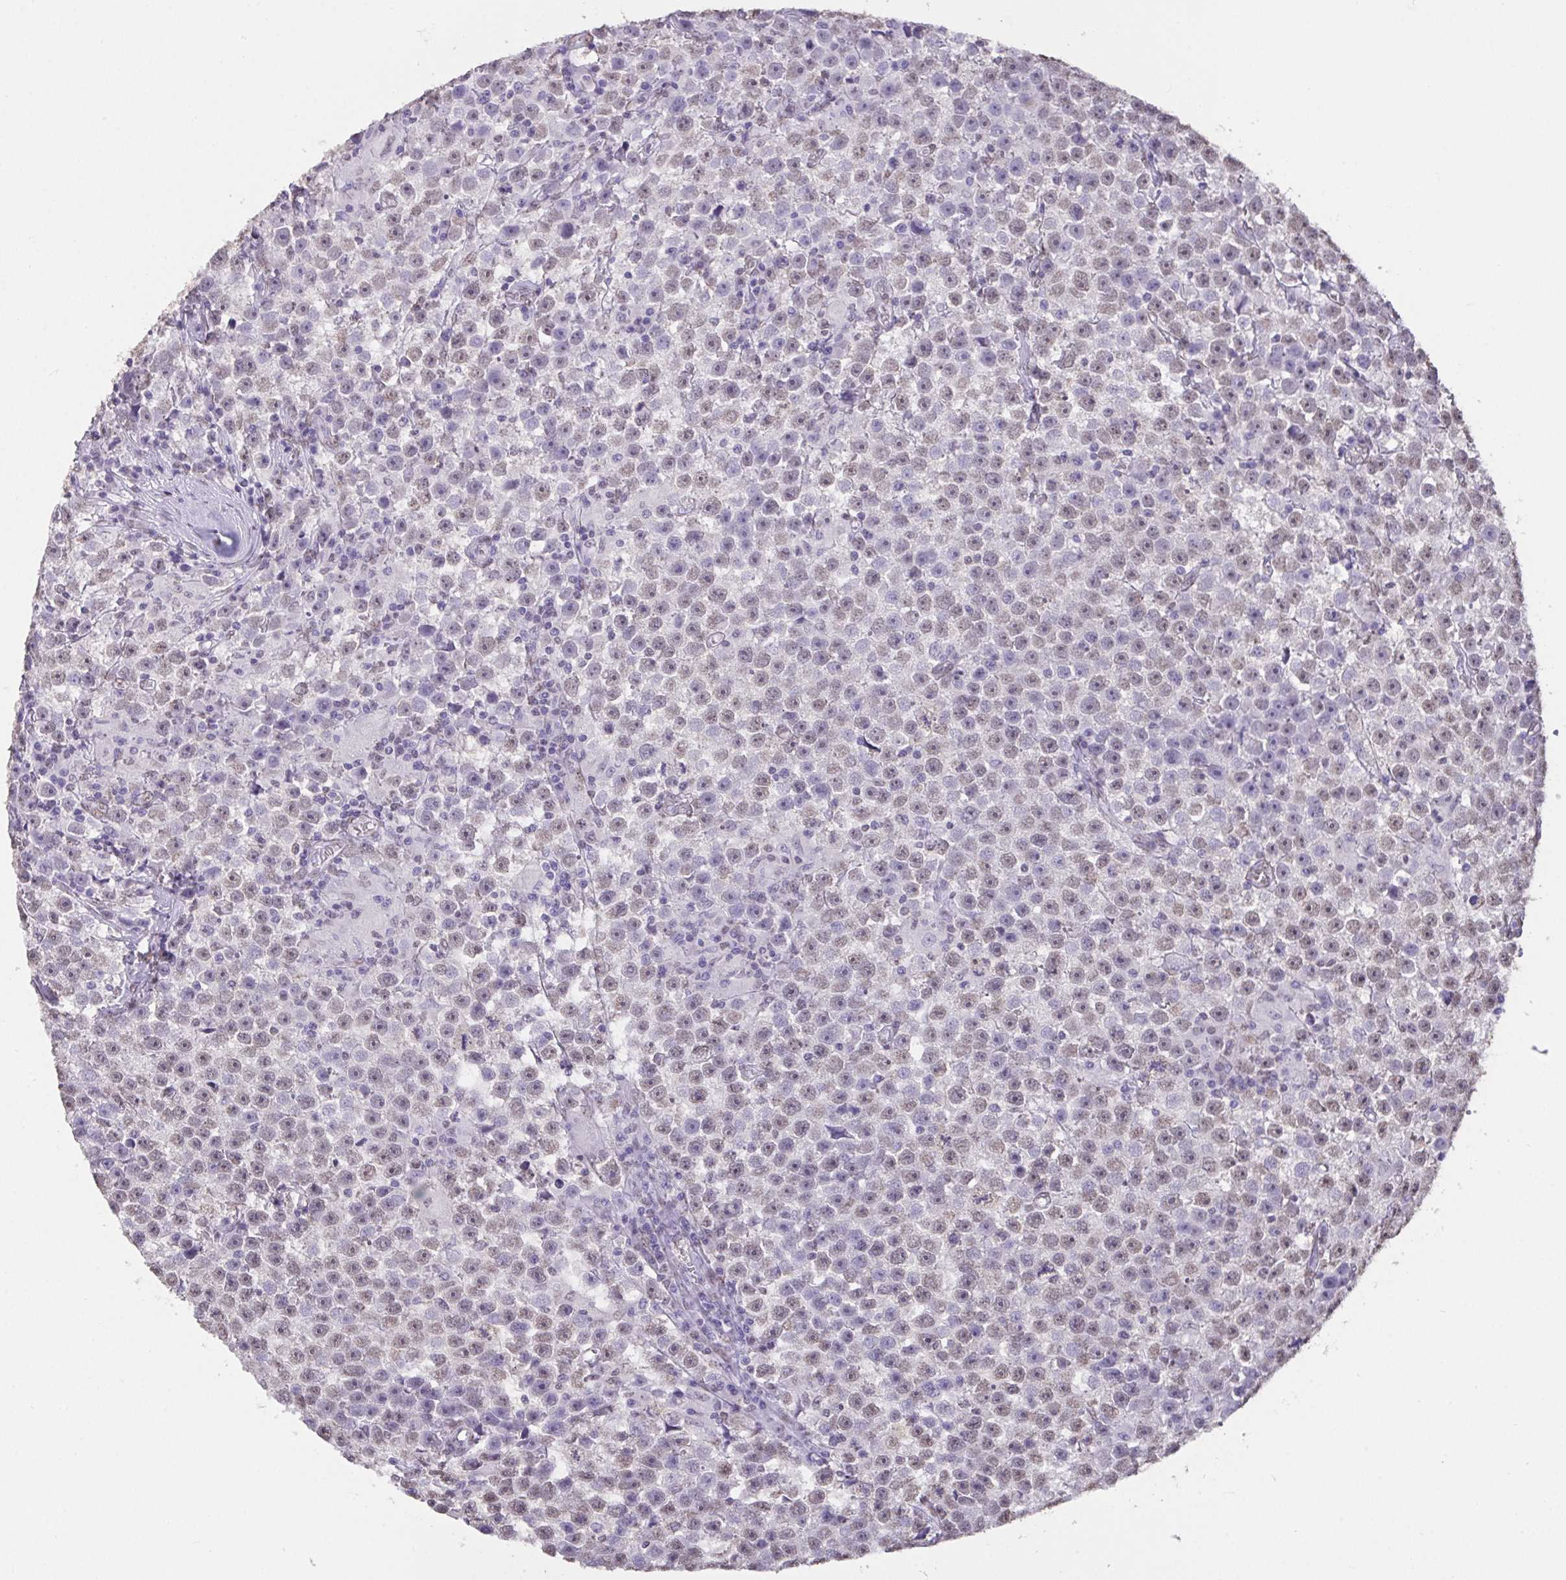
{"staining": {"intensity": "weak", "quantity": "<25%", "location": "nuclear"}, "tissue": "testis cancer", "cell_type": "Tumor cells", "image_type": "cancer", "snomed": [{"axis": "morphology", "description": "Seminoma, NOS"}, {"axis": "topography", "description": "Testis"}], "caption": "Testis cancer (seminoma) was stained to show a protein in brown. There is no significant positivity in tumor cells. (DAB (3,3'-diaminobenzidine) immunohistochemistry (IHC) visualized using brightfield microscopy, high magnification).", "gene": "SEMA6B", "patient": {"sex": "male", "age": 31}}